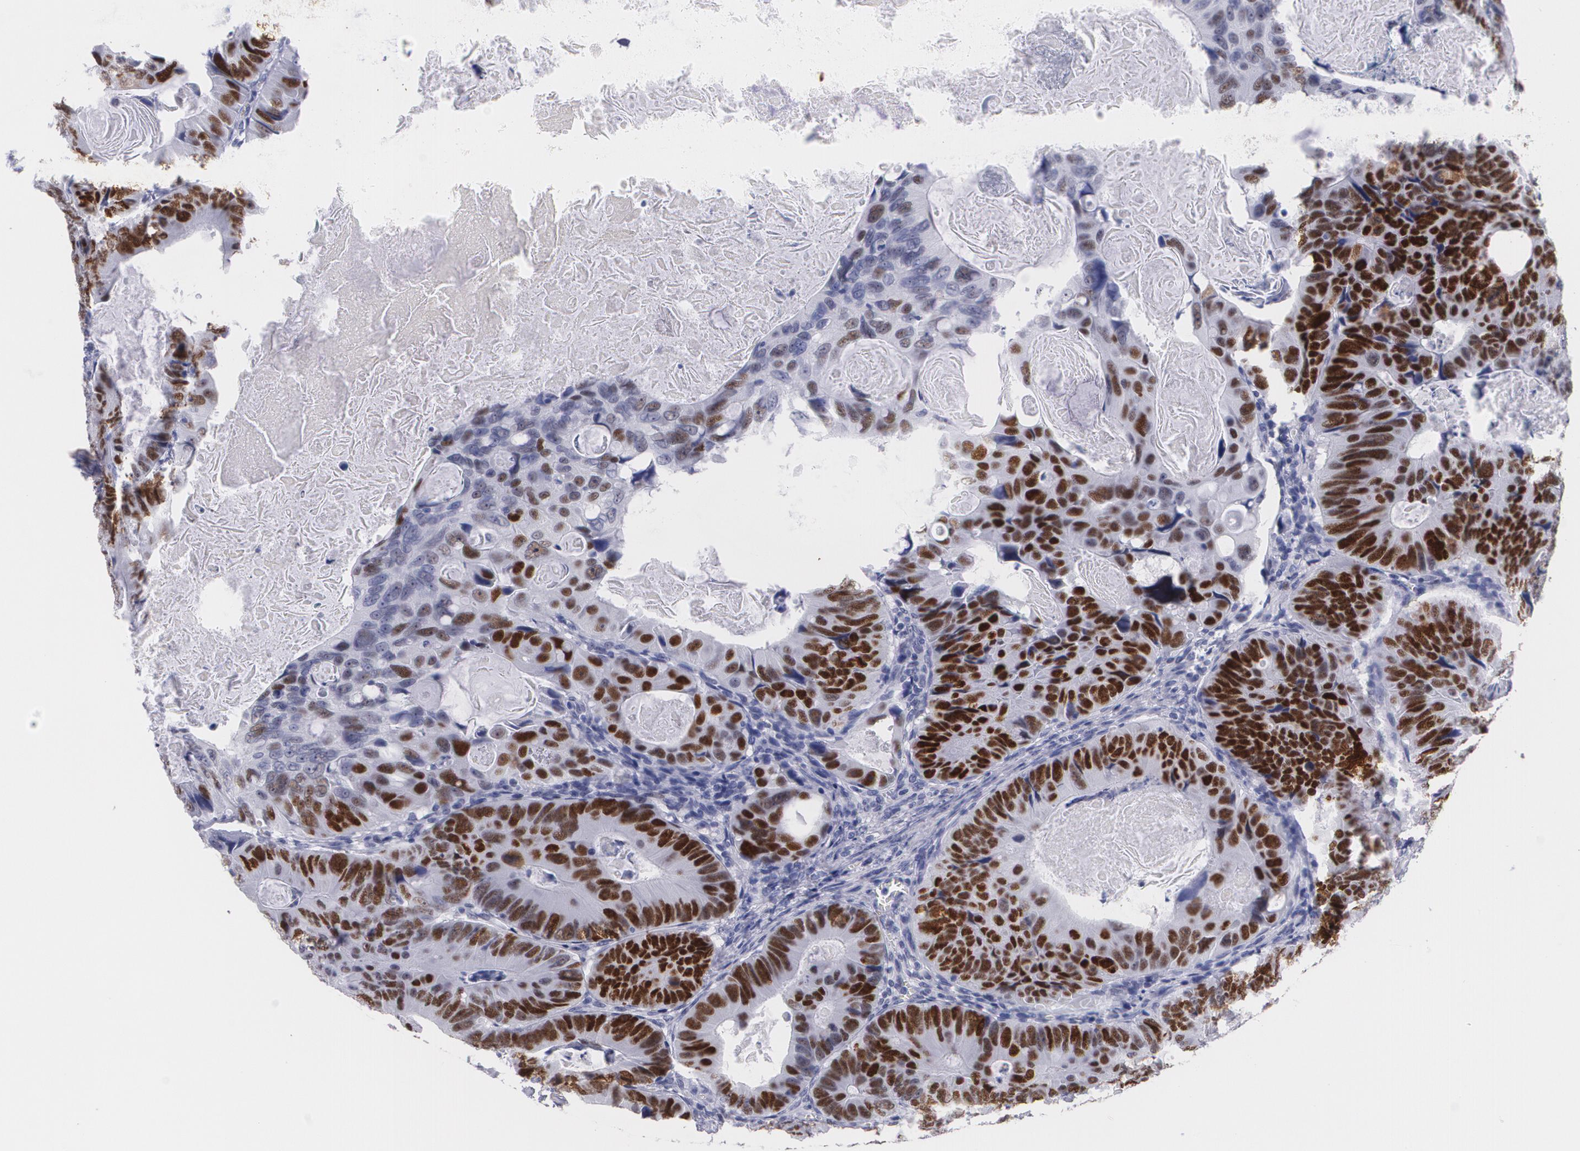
{"staining": {"intensity": "strong", "quantity": ">75%", "location": "nuclear"}, "tissue": "colorectal cancer", "cell_type": "Tumor cells", "image_type": "cancer", "snomed": [{"axis": "morphology", "description": "Adenocarcinoma, NOS"}, {"axis": "topography", "description": "Colon"}], "caption": "DAB (3,3'-diaminobenzidine) immunohistochemical staining of human colorectal adenocarcinoma exhibits strong nuclear protein positivity in about >75% of tumor cells. The protein is shown in brown color, while the nuclei are stained blue.", "gene": "TP53", "patient": {"sex": "female", "age": 55}}